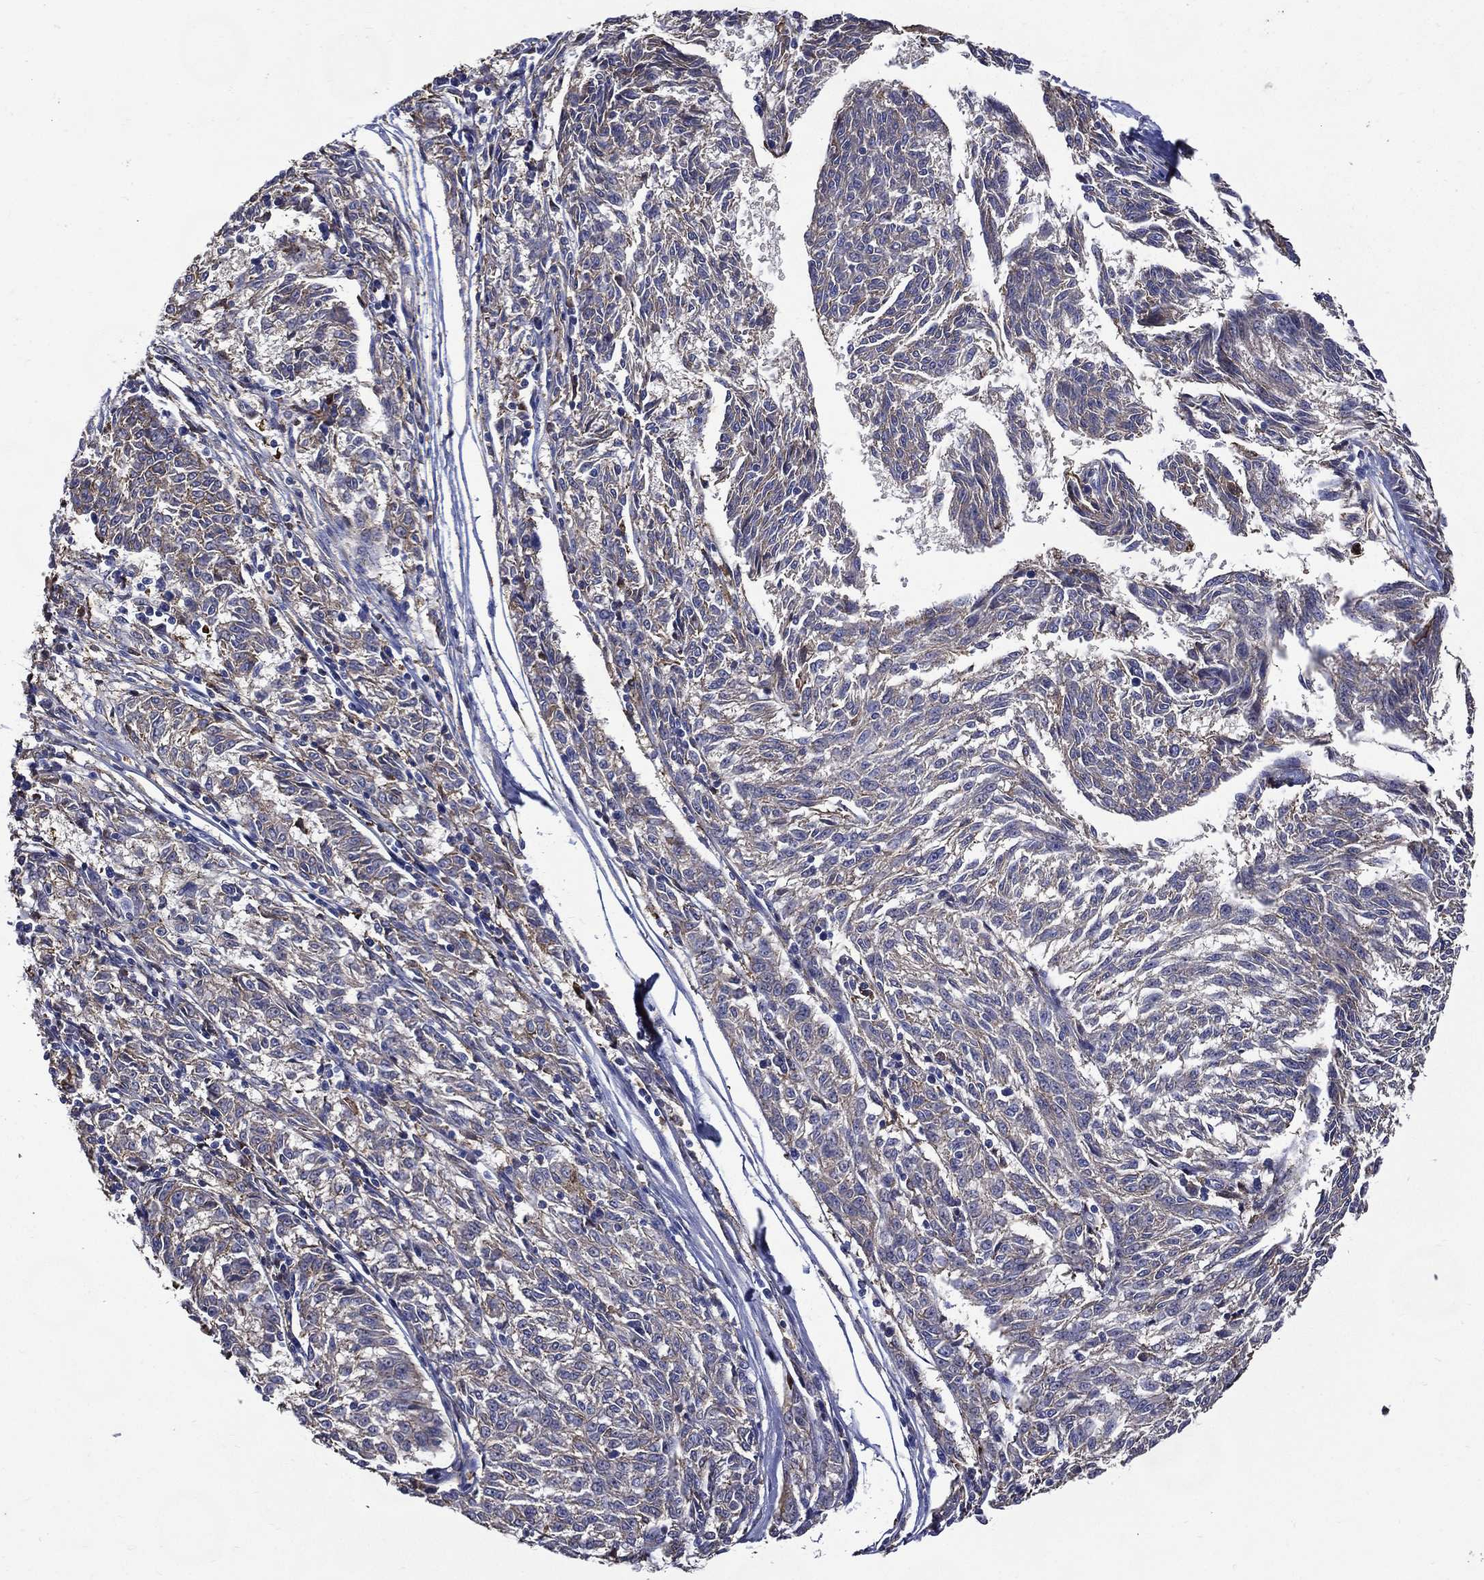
{"staining": {"intensity": "negative", "quantity": "none", "location": "none"}, "tissue": "melanoma", "cell_type": "Tumor cells", "image_type": "cancer", "snomed": [{"axis": "morphology", "description": "Malignant melanoma, NOS"}, {"axis": "topography", "description": "Skin"}], "caption": "IHC photomicrograph of neoplastic tissue: human melanoma stained with DAB demonstrates no significant protein positivity in tumor cells.", "gene": "GPR171", "patient": {"sex": "female", "age": 72}}